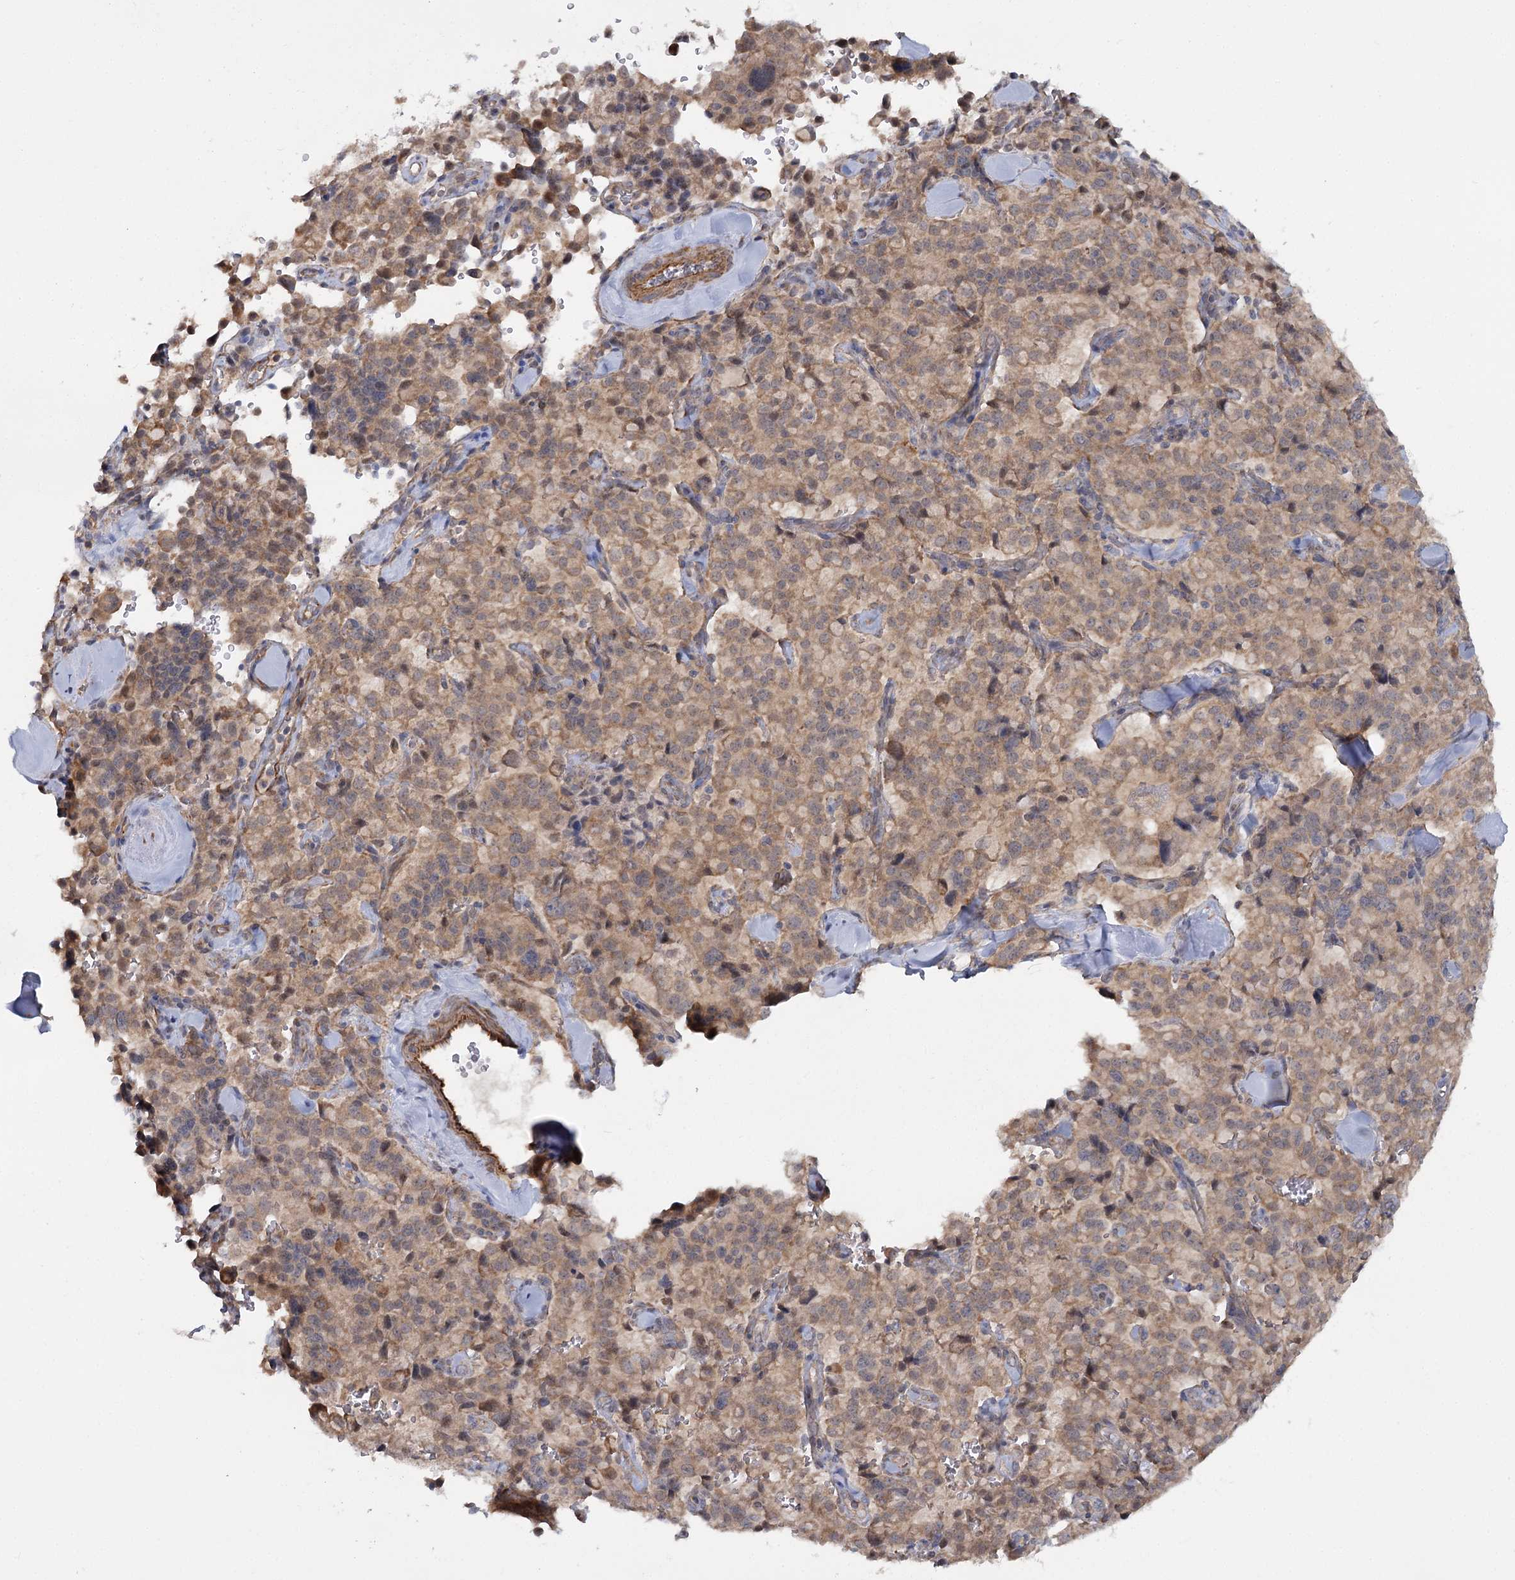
{"staining": {"intensity": "weak", "quantity": ">75%", "location": "cytoplasmic/membranous"}, "tissue": "pancreatic cancer", "cell_type": "Tumor cells", "image_type": "cancer", "snomed": [{"axis": "morphology", "description": "Adenocarcinoma, NOS"}, {"axis": "topography", "description": "Pancreas"}], "caption": "An immunohistochemistry photomicrograph of tumor tissue is shown. Protein staining in brown labels weak cytoplasmic/membranous positivity in pancreatic cancer (adenocarcinoma) within tumor cells. The staining was performed using DAB (3,3'-diaminobenzidine) to visualize the protein expression in brown, while the nuclei were stained in blue with hematoxylin (Magnification: 20x).", "gene": "TBC1D9B", "patient": {"sex": "male", "age": 65}}